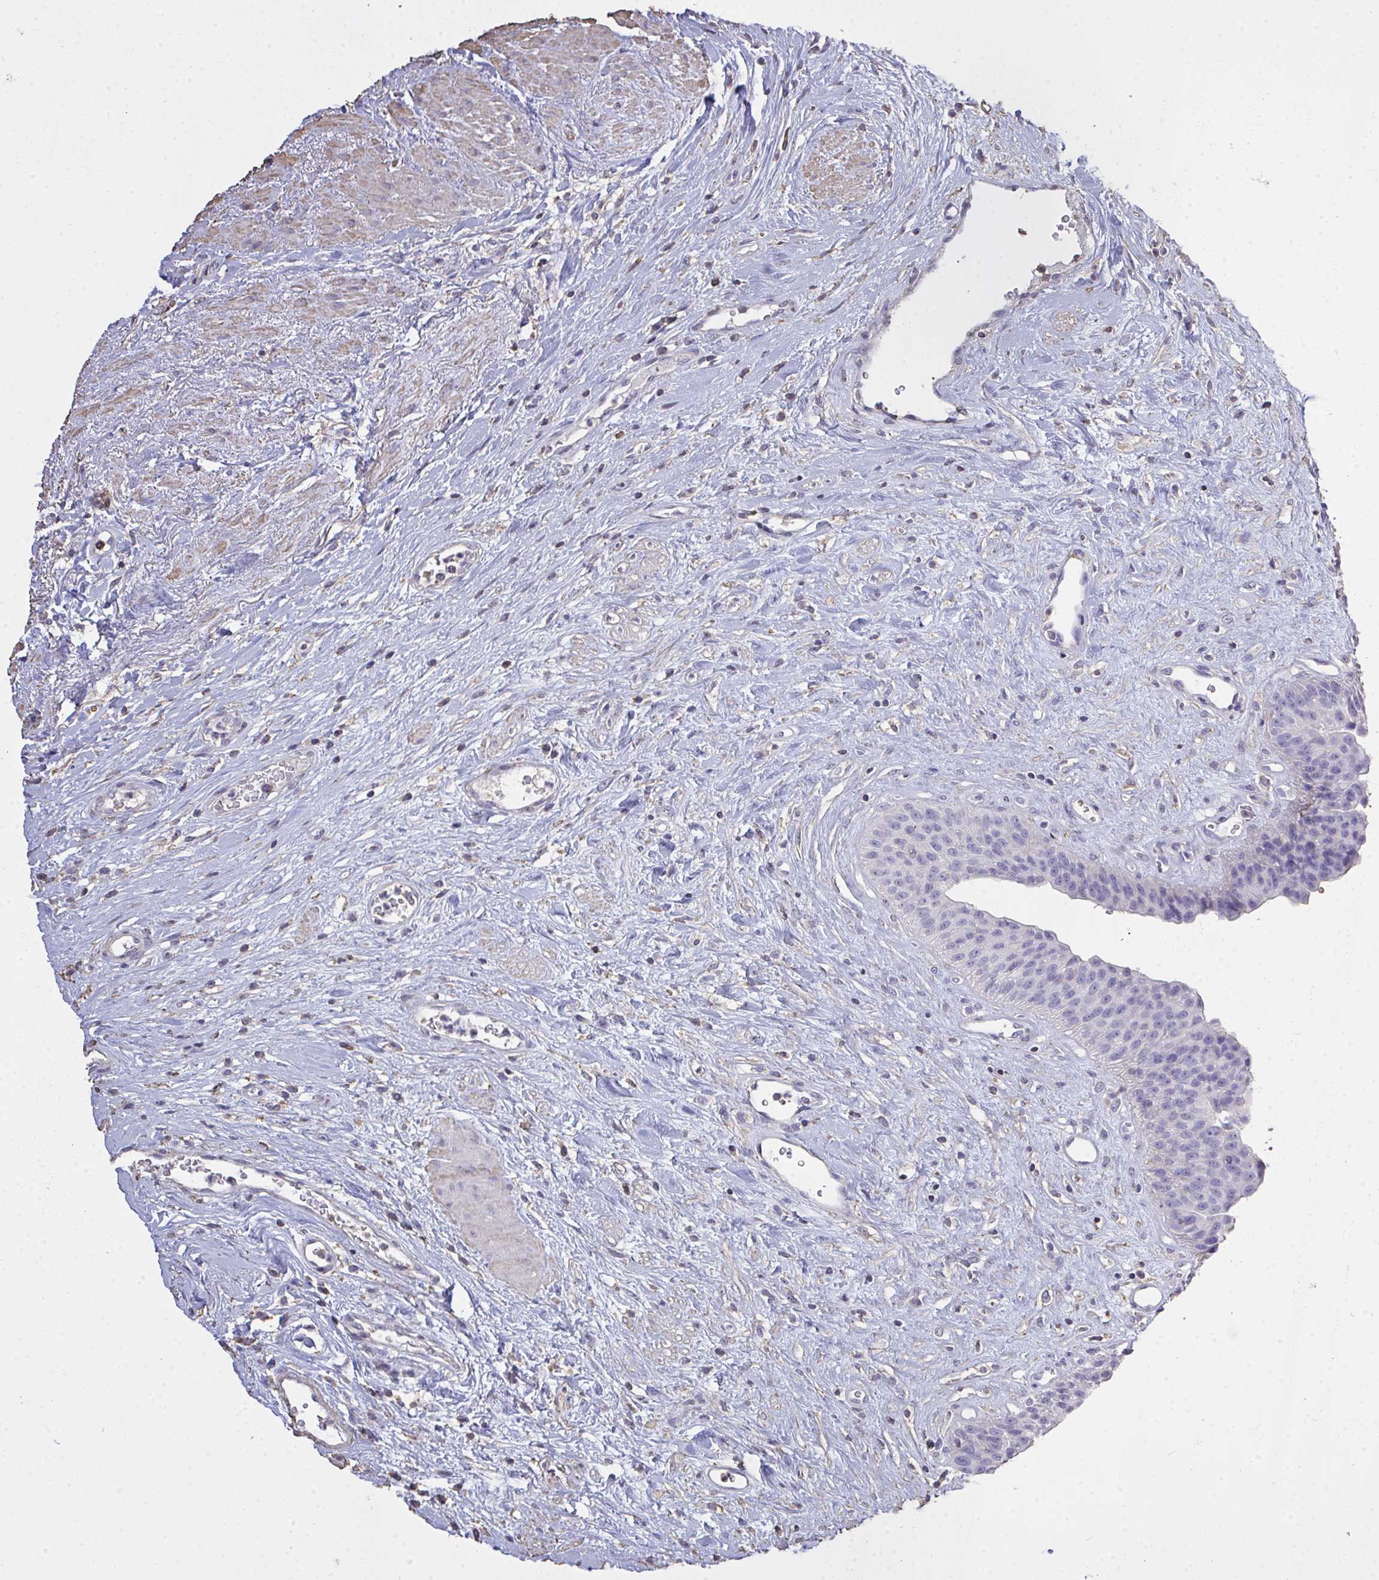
{"staining": {"intensity": "negative", "quantity": "none", "location": "none"}, "tissue": "urinary bladder", "cell_type": "Urothelial cells", "image_type": "normal", "snomed": [{"axis": "morphology", "description": "Normal tissue, NOS"}, {"axis": "topography", "description": "Urinary bladder"}], "caption": "High power microscopy image of an IHC photomicrograph of unremarkable urinary bladder, revealing no significant positivity in urothelial cells. Nuclei are stained in blue.", "gene": "IL23R", "patient": {"sex": "female", "age": 56}}